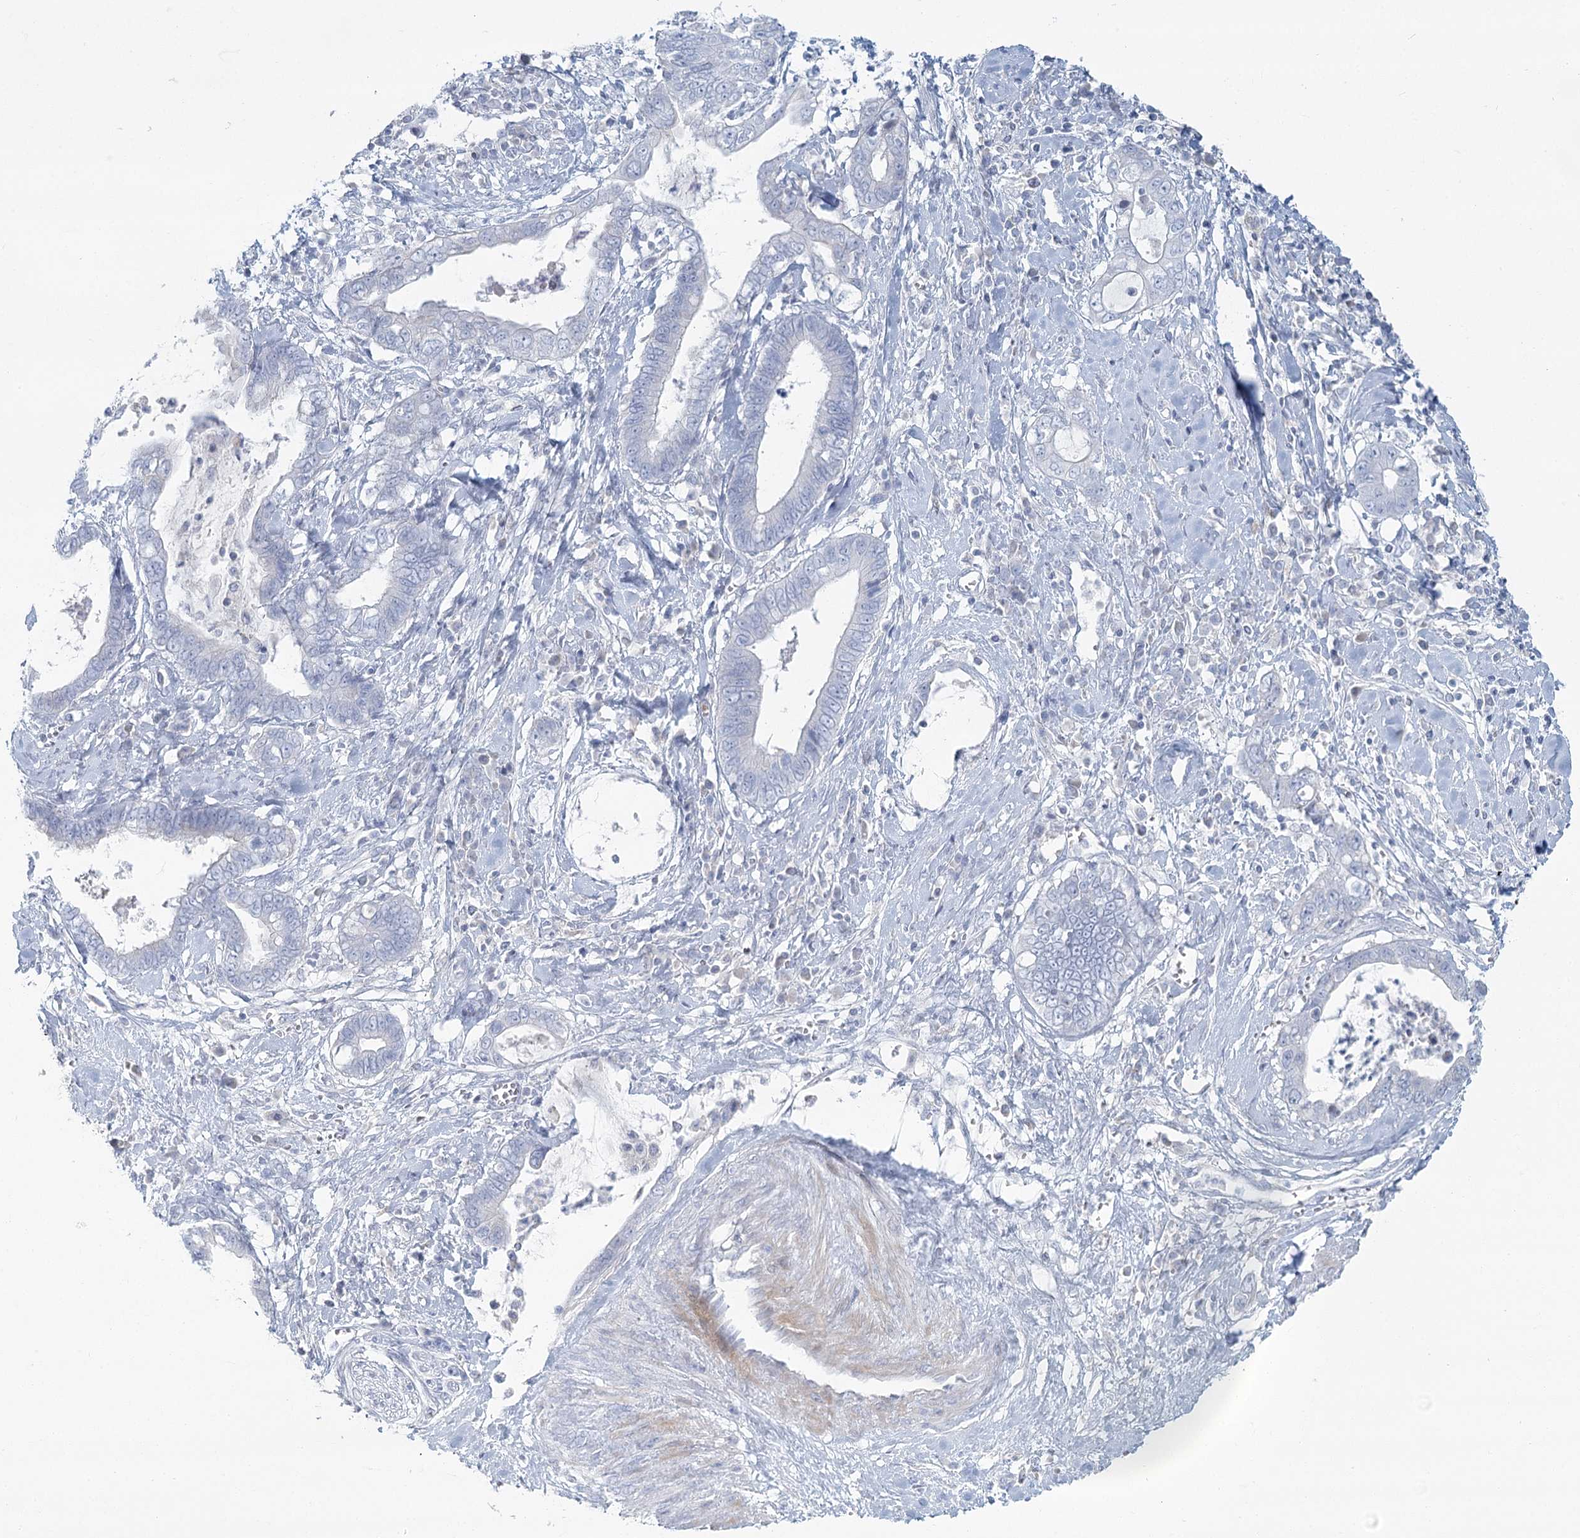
{"staining": {"intensity": "negative", "quantity": "none", "location": "none"}, "tissue": "cervical cancer", "cell_type": "Tumor cells", "image_type": "cancer", "snomed": [{"axis": "morphology", "description": "Adenocarcinoma, NOS"}, {"axis": "topography", "description": "Cervix"}], "caption": "Cervical cancer was stained to show a protein in brown. There is no significant positivity in tumor cells. (Stains: DAB (3,3'-diaminobenzidine) immunohistochemistry with hematoxylin counter stain, Microscopy: brightfield microscopy at high magnification).", "gene": "DMGDH", "patient": {"sex": "female", "age": 44}}